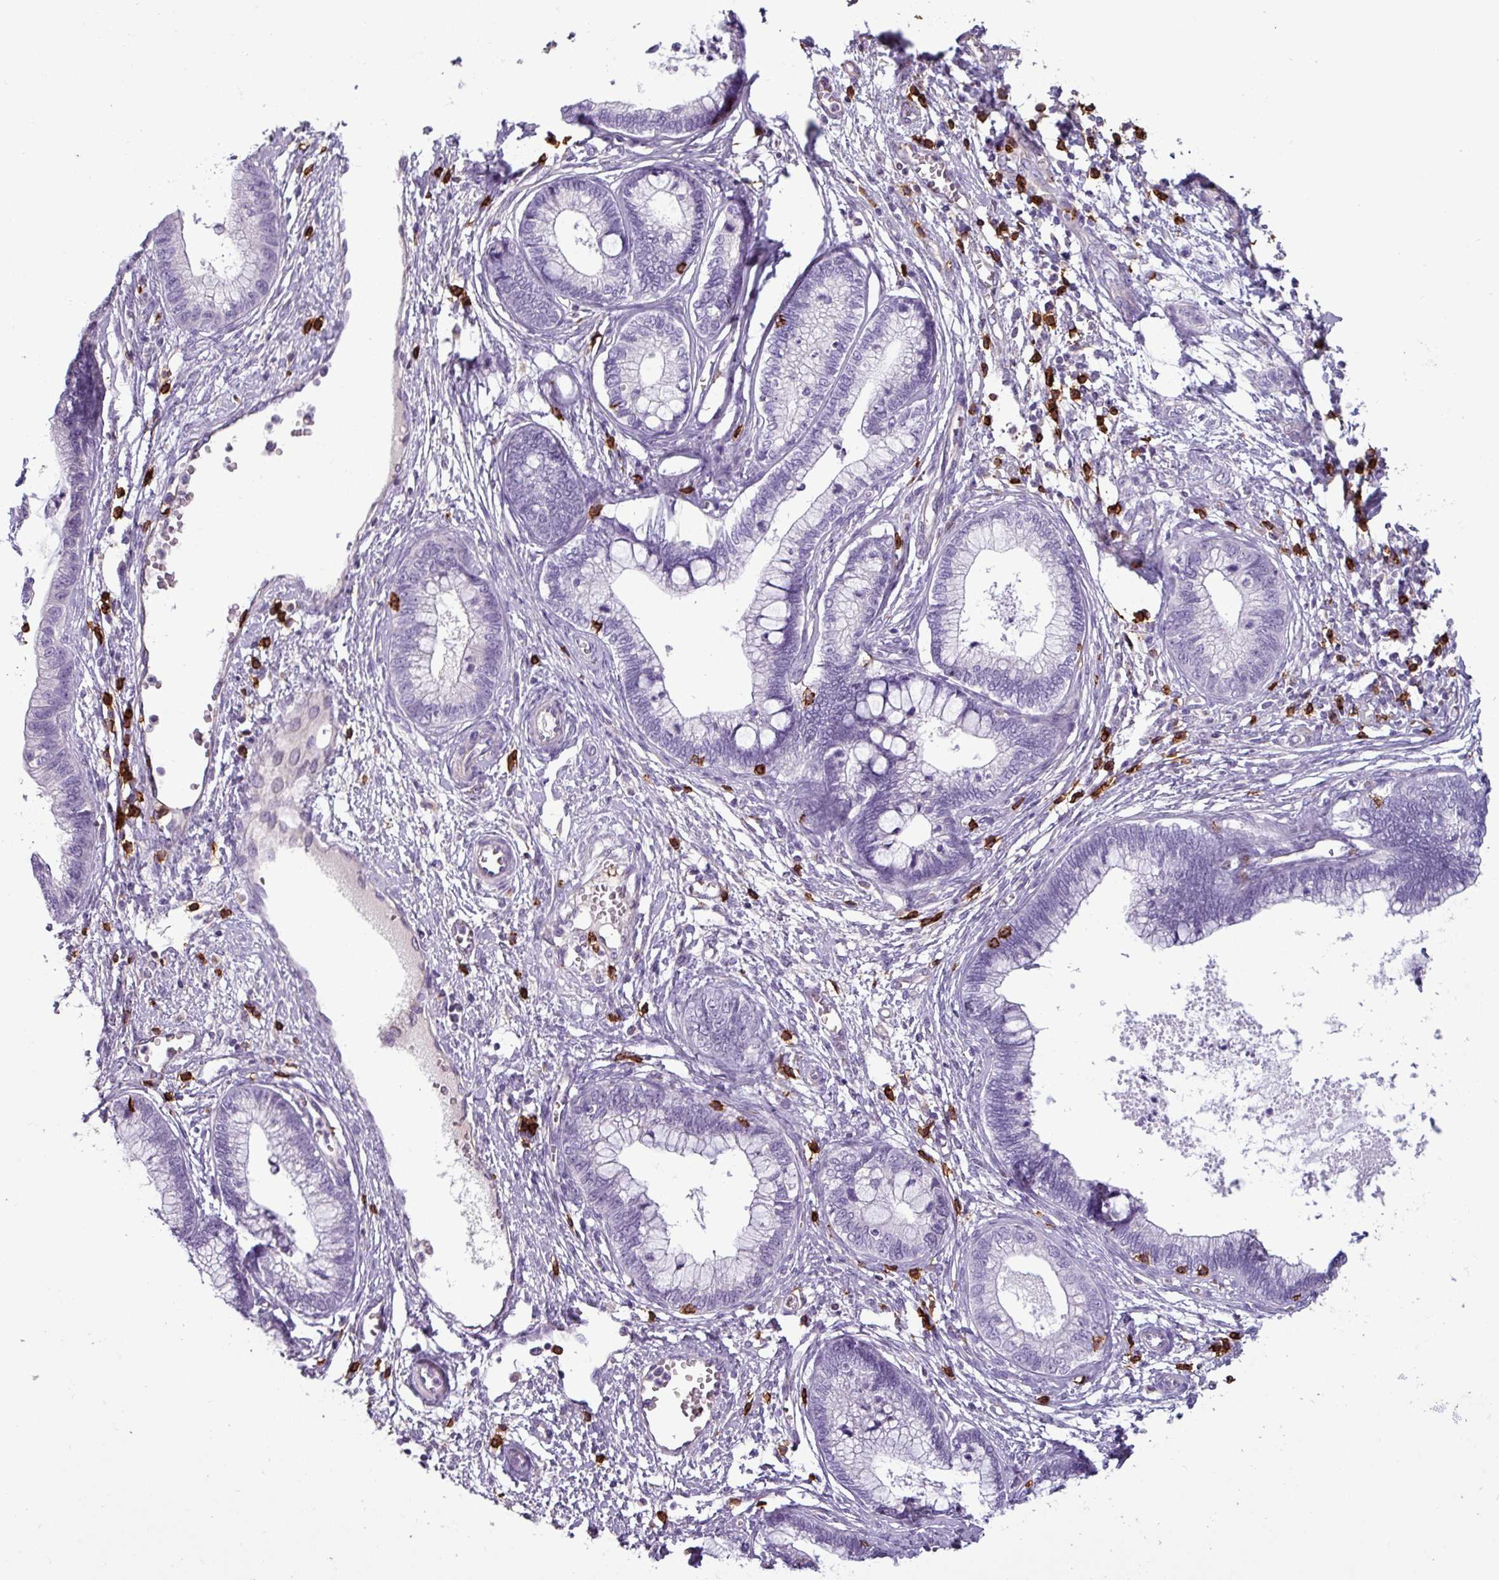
{"staining": {"intensity": "negative", "quantity": "none", "location": "none"}, "tissue": "cervical cancer", "cell_type": "Tumor cells", "image_type": "cancer", "snomed": [{"axis": "morphology", "description": "Adenocarcinoma, NOS"}, {"axis": "topography", "description": "Cervix"}], "caption": "A micrograph of adenocarcinoma (cervical) stained for a protein exhibits no brown staining in tumor cells.", "gene": "CD8A", "patient": {"sex": "female", "age": 44}}